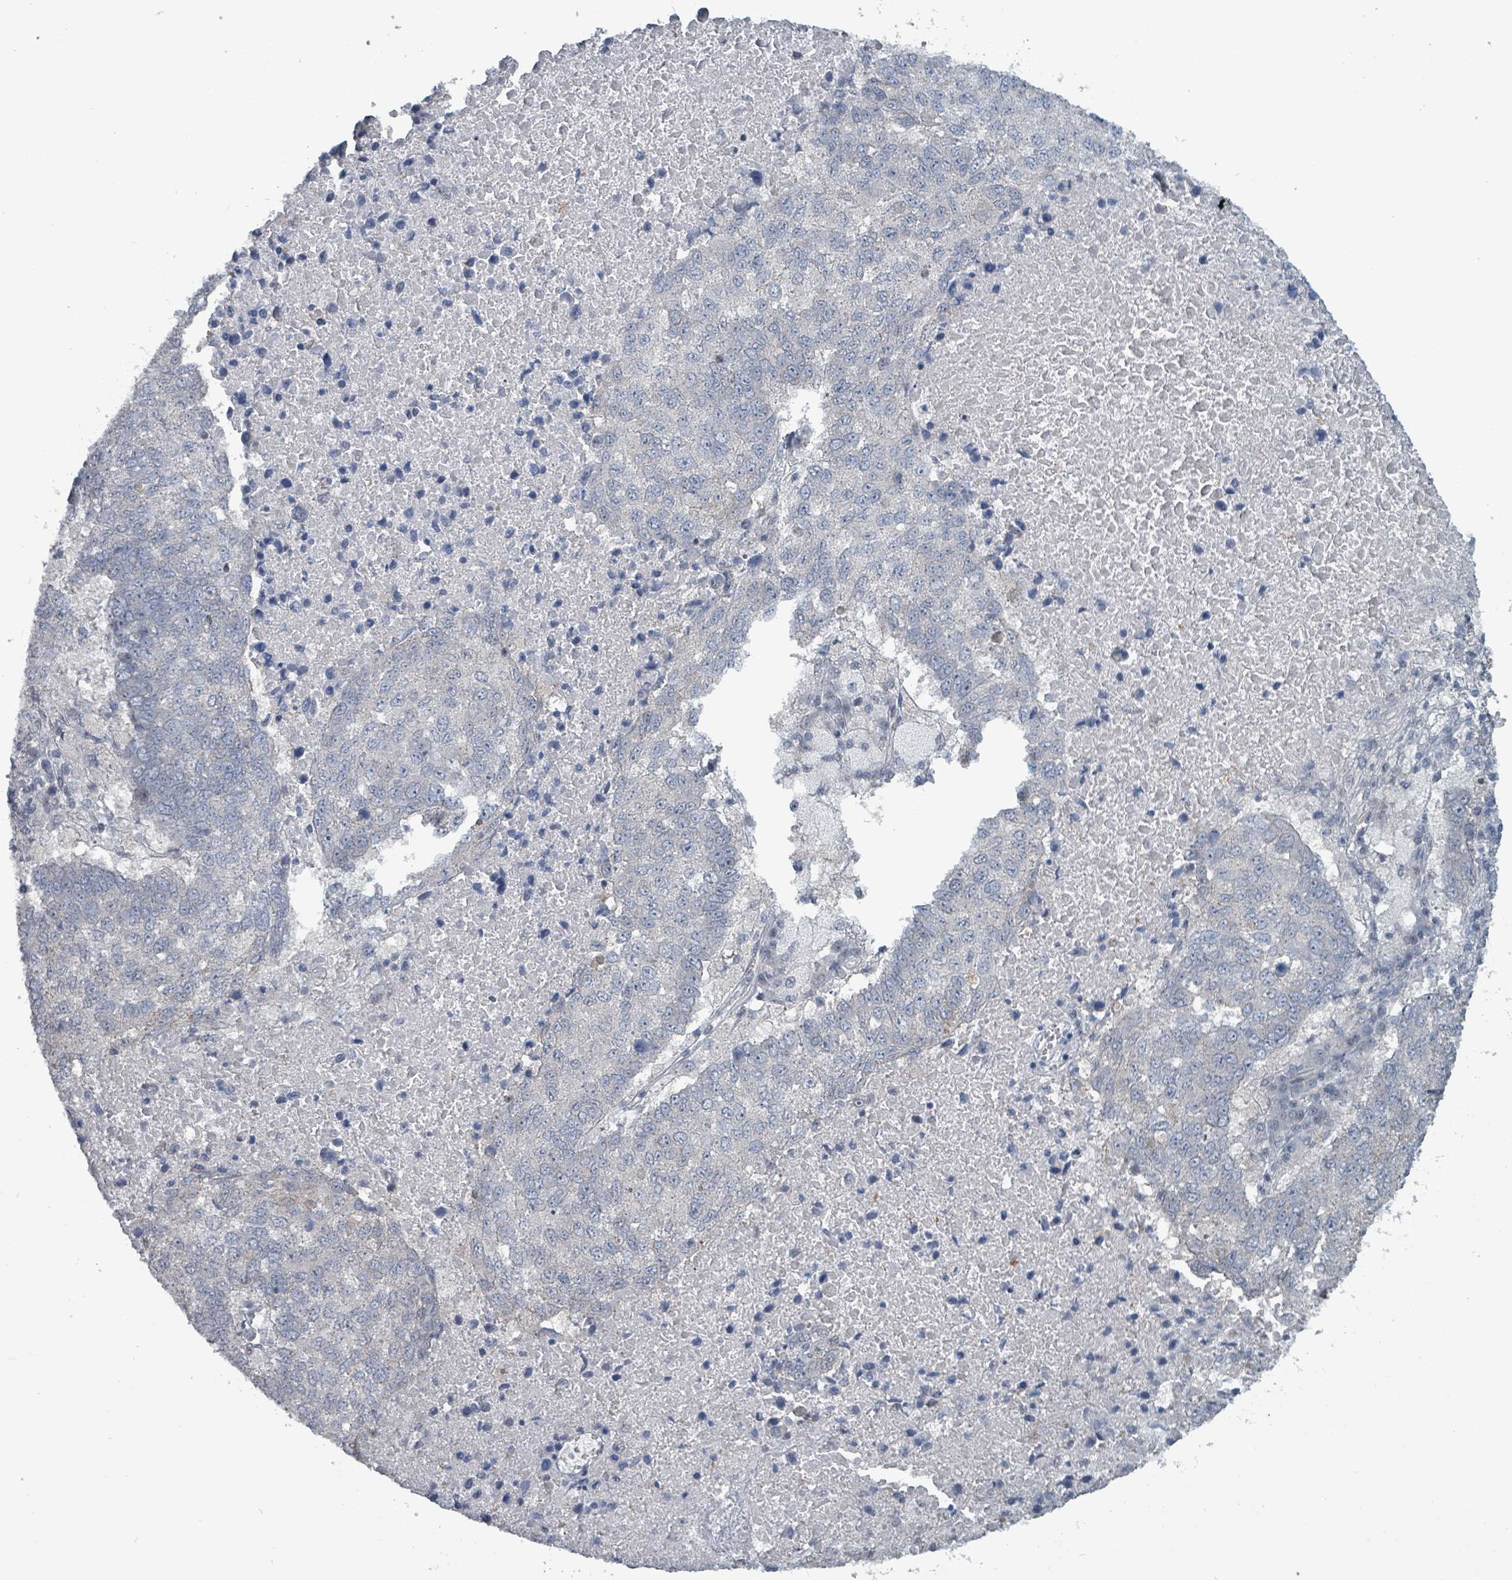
{"staining": {"intensity": "negative", "quantity": "none", "location": "none"}, "tissue": "lung cancer", "cell_type": "Tumor cells", "image_type": "cancer", "snomed": [{"axis": "morphology", "description": "Squamous cell carcinoma, NOS"}, {"axis": "topography", "description": "Lung"}], "caption": "Immunohistochemistry (IHC) image of human lung squamous cell carcinoma stained for a protein (brown), which demonstrates no expression in tumor cells.", "gene": "BIVM", "patient": {"sex": "male", "age": 73}}